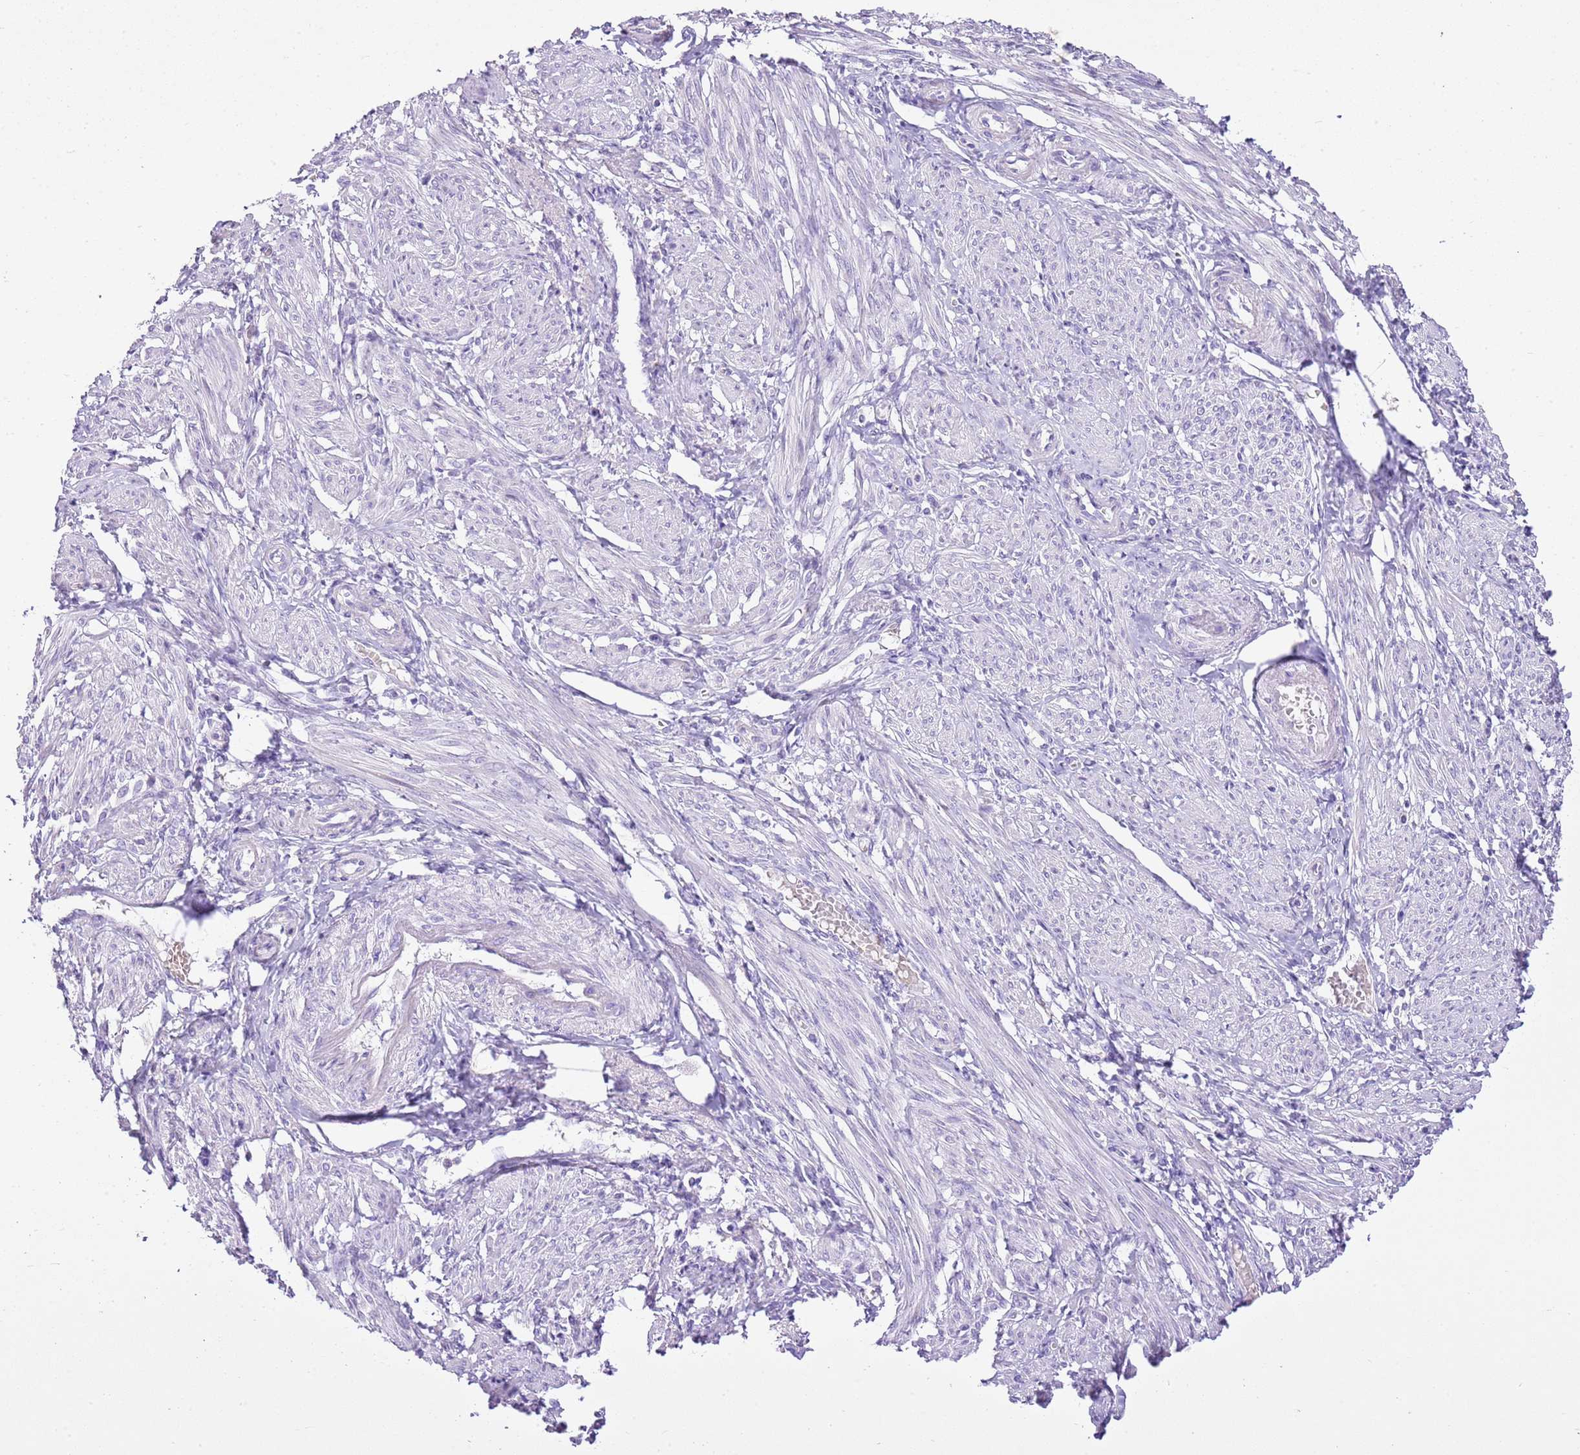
{"staining": {"intensity": "negative", "quantity": "none", "location": "none"}, "tissue": "smooth muscle", "cell_type": "Smooth muscle cells", "image_type": "normal", "snomed": [{"axis": "morphology", "description": "Normal tissue, NOS"}, {"axis": "topography", "description": "Smooth muscle"}], "caption": "The photomicrograph exhibits no significant positivity in smooth muscle cells of smooth muscle.", "gene": "XPO7", "patient": {"sex": "female", "age": 39}}